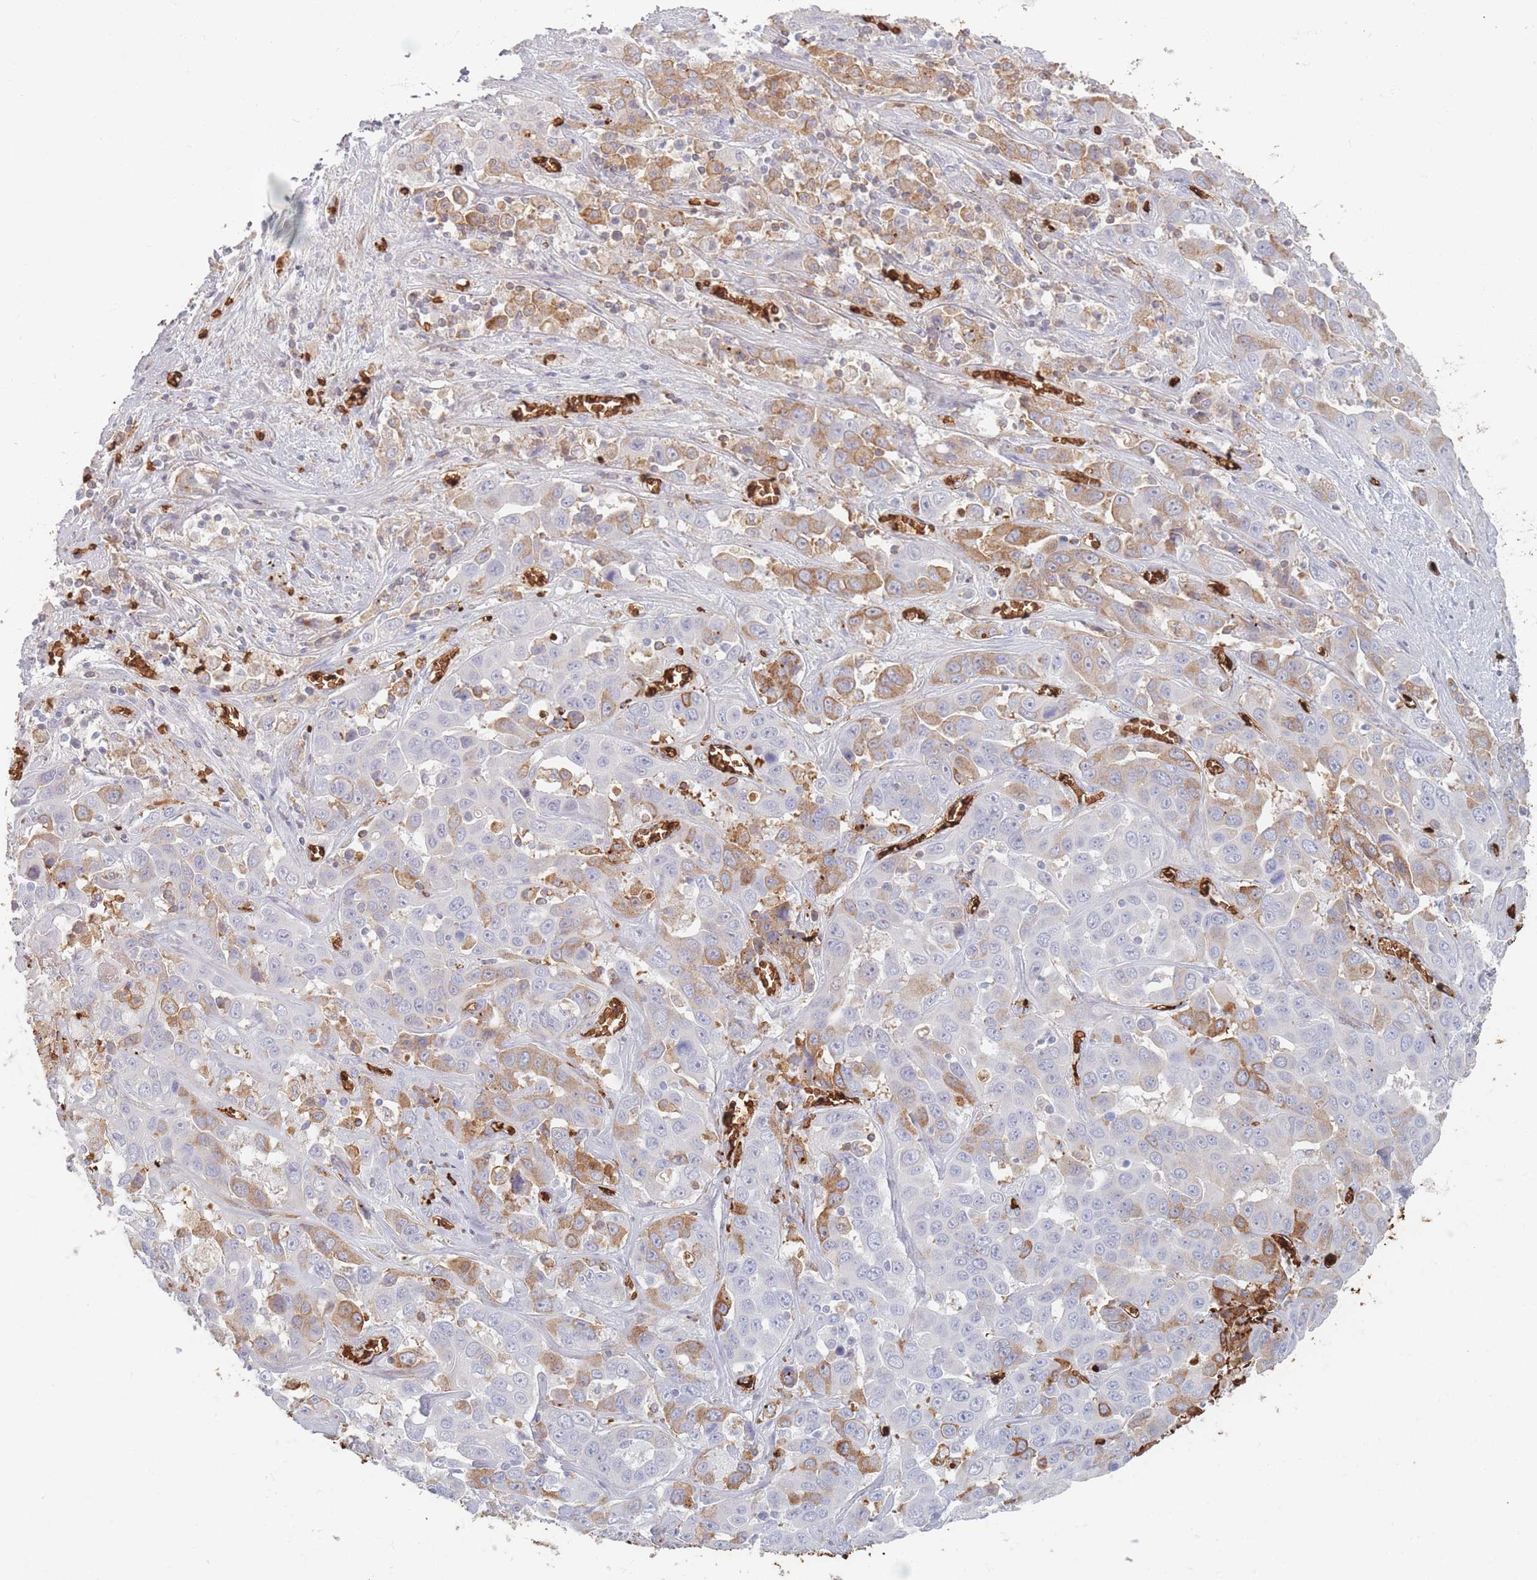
{"staining": {"intensity": "moderate", "quantity": "<25%", "location": "cytoplasmic/membranous"}, "tissue": "liver cancer", "cell_type": "Tumor cells", "image_type": "cancer", "snomed": [{"axis": "morphology", "description": "Cholangiocarcinoma"}, {"axis": "topography", "description": "Liver"}], "caption": "Brown immunohistochemical staining in human cholangiocarcinoma (liver) demonstrates moderate cytoplasmic/membranous staining in about <25% of tumor cells.", "gene": "SLC2A6", "patient": {"sex": "female", "age": 52}}